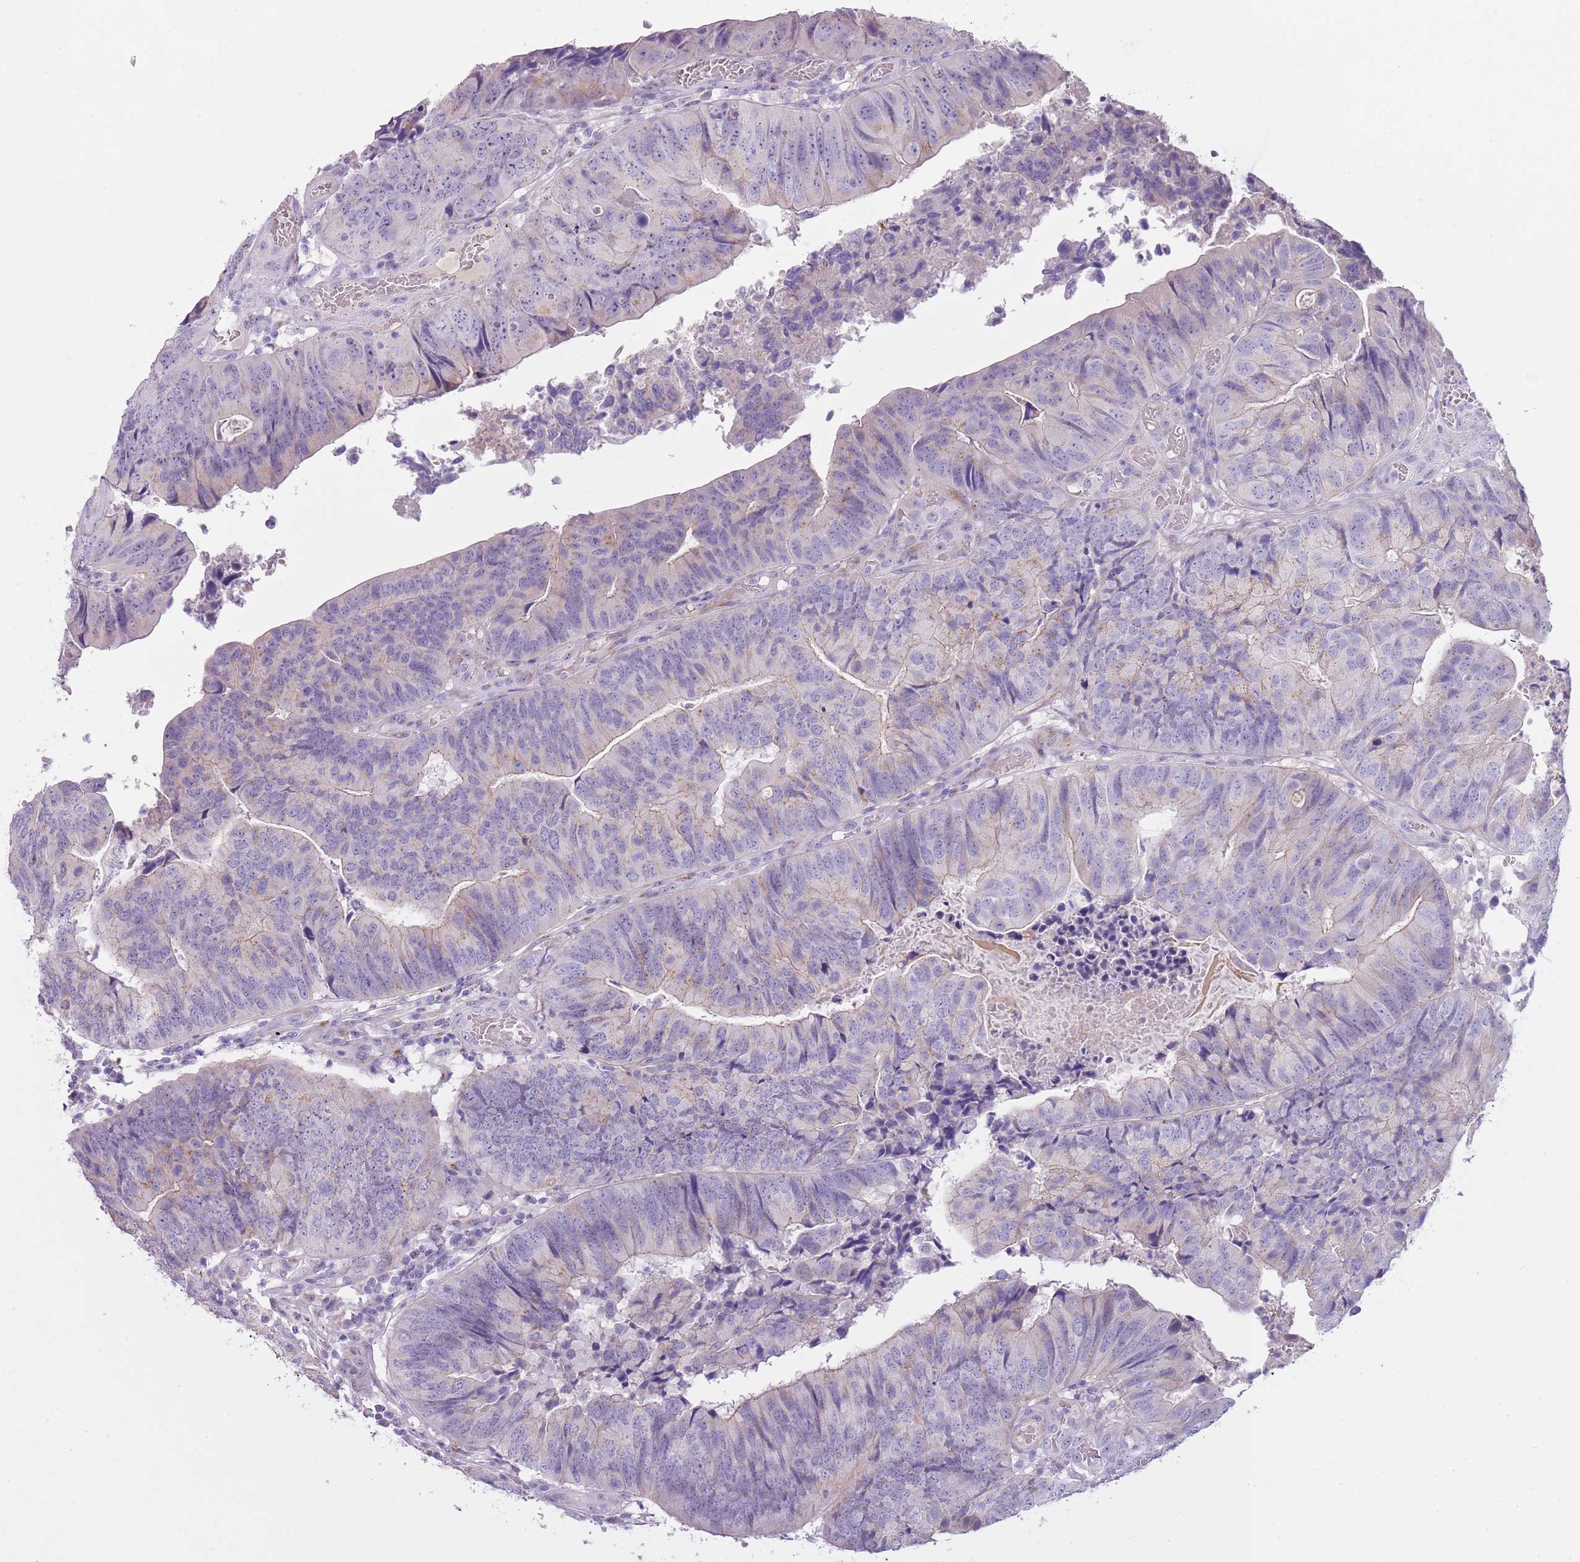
{"staining": {"intensity": "moderate", "quantity": "<25%", "location": "cytoplasmic/membranous"}, "tissue": "colorectal cancer", "cell_type": "Tumor cells", "image_type": "cancer", "snomed": [{"axis": "morphology", "description": "Adenocarcinoma, NOS"}, {"axis": "topography", "description": "Colon"}], "caption": "Immunohistochemical staining of colorectal cancer displays moderate cytoplasmic/membranous protein expression in about <25% of tumor cells.", "gene": "NBPF6", "patient": {"sex": "female", "age": 67}}